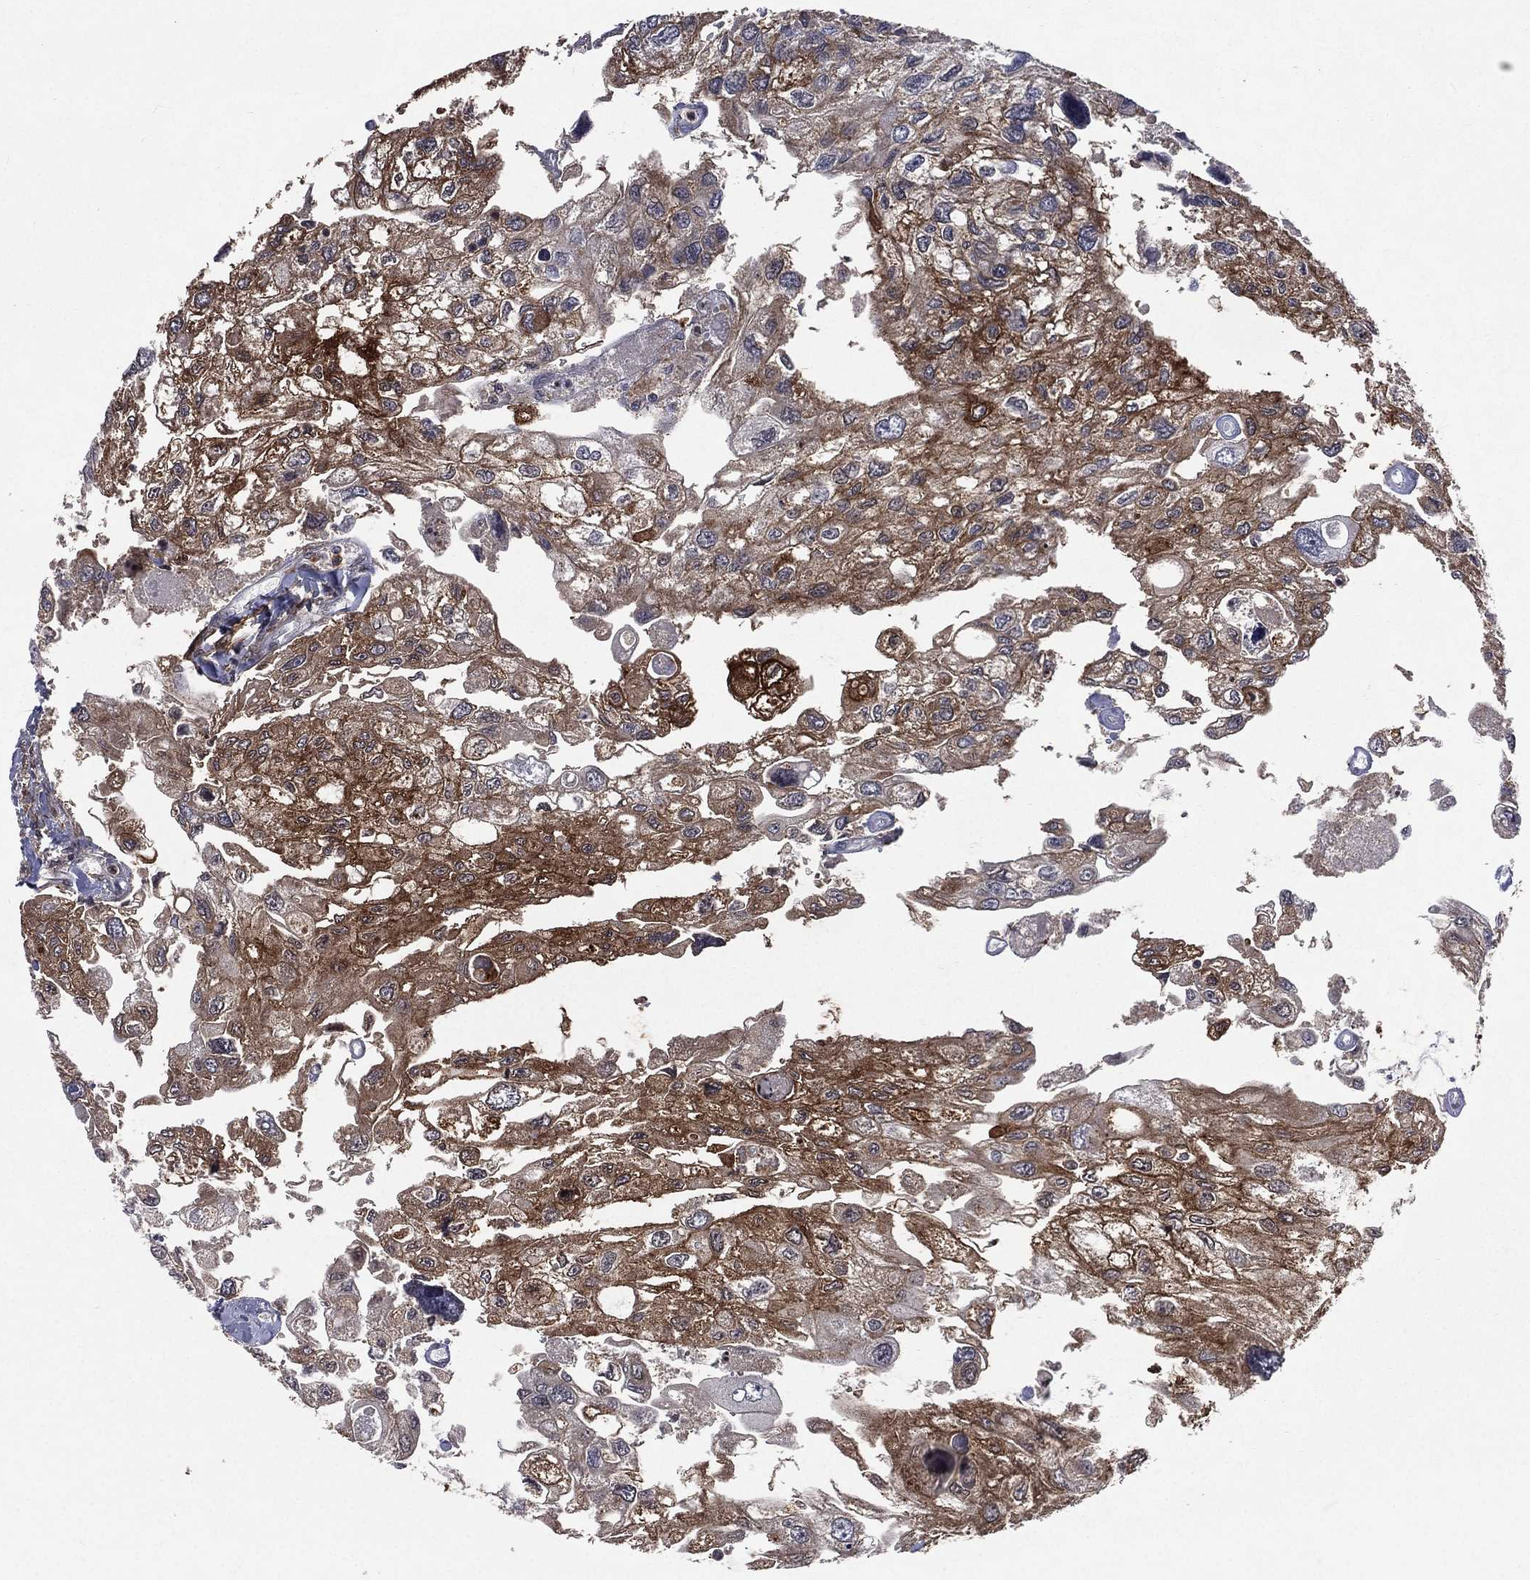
{"staining": {"intensity": "strong", "quantity": "25%-75%", "location": "cytoplasmic/membranous"}, "tissue": "urothelial cancer", "cell_type": "Tumor cells", "image_type": "cancer", "snomed": [{"axis": "morphology", "description": "Urothelial carcinoma, High grade"}, {"axis": "topography", "description": "Urinary bladder"}], "caption": "About 25%-75% of tumor cells in urothelial carcinoma (high-grade) exhibit strong cytoplasmic/membranous protein expression as visualized by brown immunohistochemical staining.", "gene": "BASP1", "patient": {"sex": "male", "age": 59}}